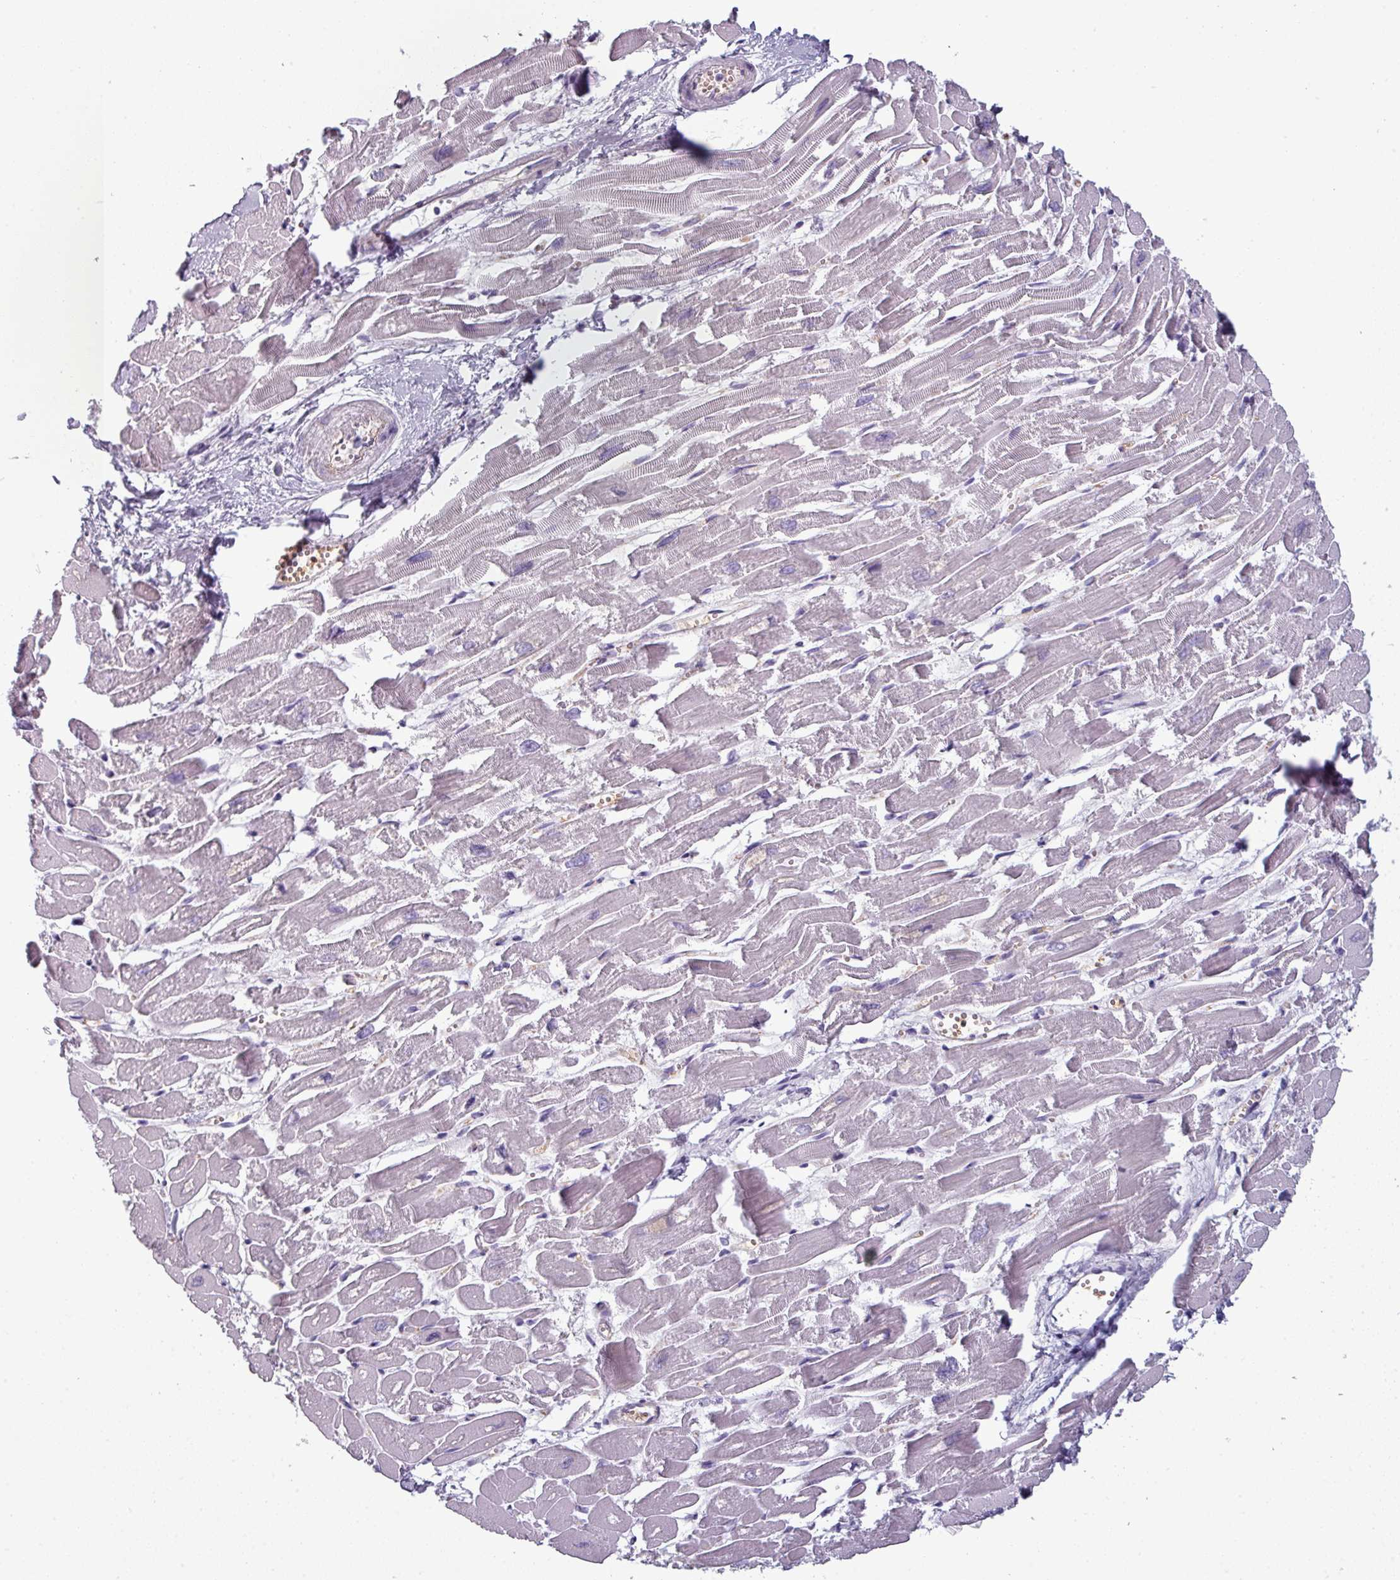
{"staining": {"intensity": "negative", "quantity": "none", "location": "none"}, "tissue": "heart muscle", "cell_type": "Cardiomyocytes", "image_type": "normal", "snomed": [{"axis": "morphology", "description": "Normal tissue, NOS"}, {"axis": "topography", "description": "Heart"}], "caption": "This is an immunohistochemistry photomicrograph of normal human heart muscle. There is no staining in cardiomyocytes.", "gene": "AREL1", "patient": {"sex": "male", "age": 54}}